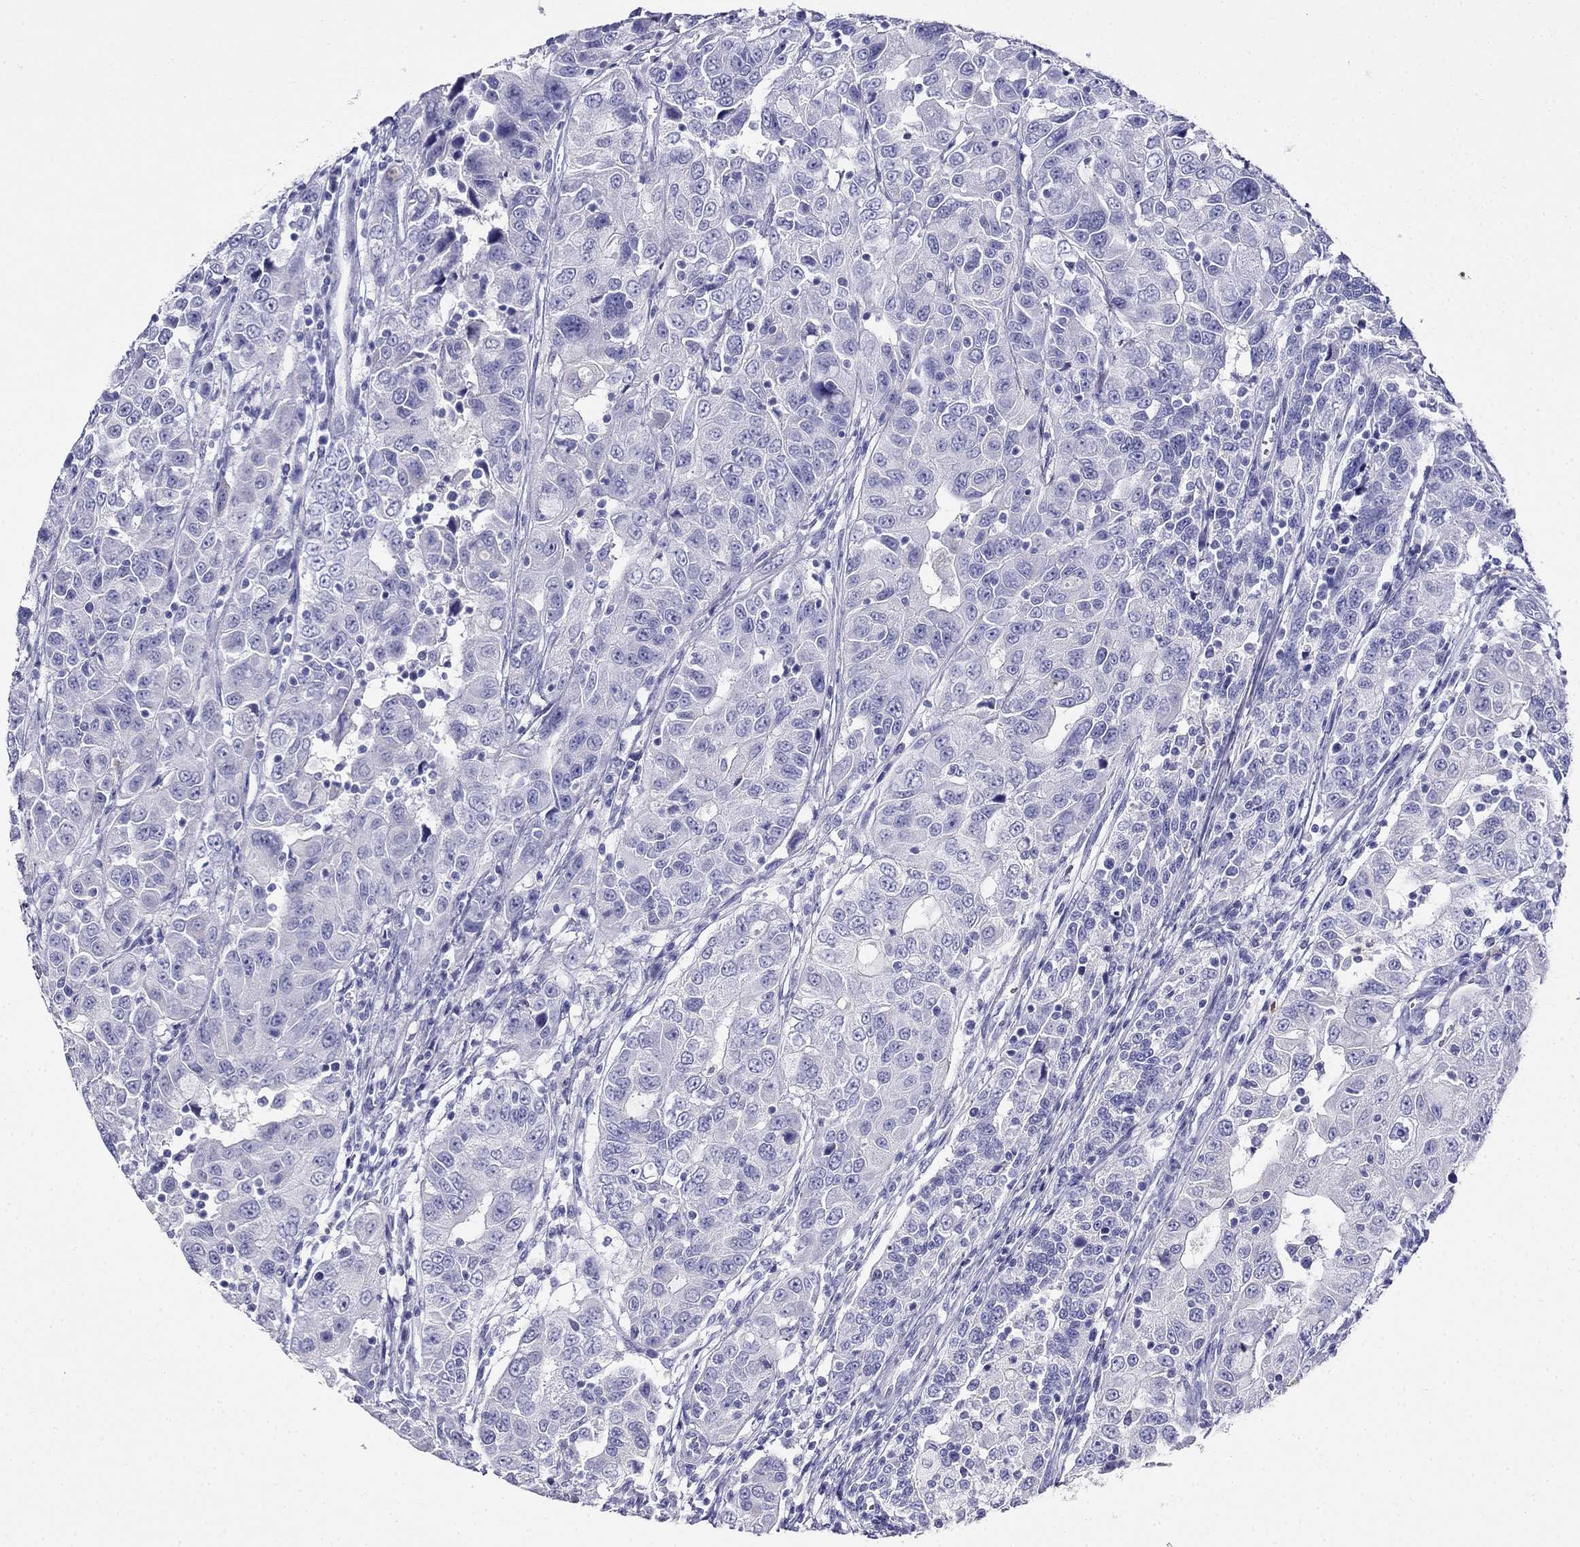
{"staining": {"intensity": "negative", "quantity": "none", "location": "none"}, "tissue": "urothelial cancer", "cell_type": "Tumor cells", "image_type": "cancer", "snomed": [{"axis": "morphology", "description": "Urothelial carcinoma, NOS"}, {"axis": "morphology", "description": "Urothelial carcinoma, High grade"}, {"axis": "topography", "description": "Urinary bladder"}], "caption": "This micrograph is of urothelial carcinoma (high-grade) stained with immunohistochemistry to label a protein in brown with the nuclei are counter-stained blue. There is no positivity in tumor cells.", "gene": "PPP1R36", "patient": {"sex": "female", "age": 73}}